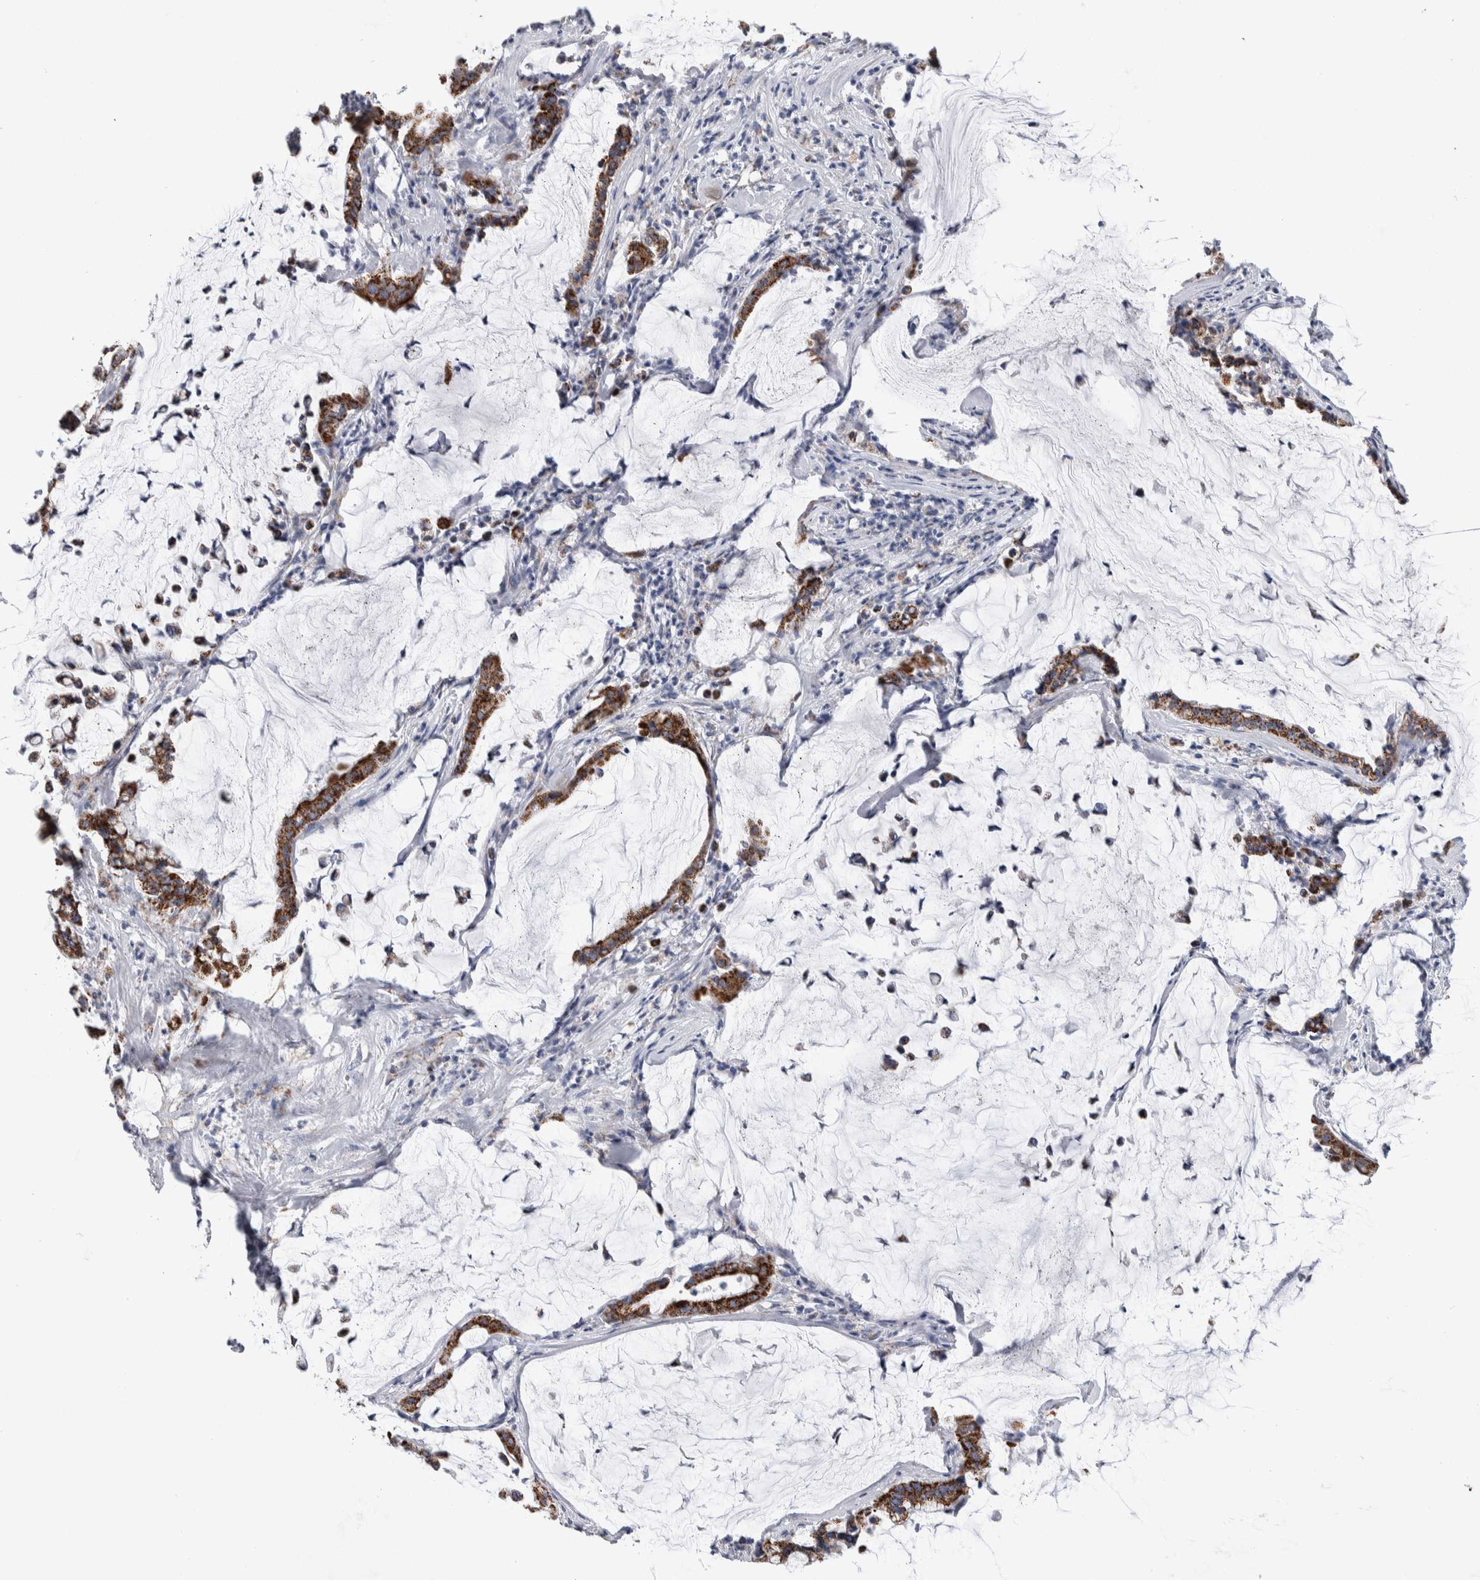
{"staining": {"intensity": "strong", "quantity": ">75%", "location": "cytoplasmic/membranous"}, "tissue": "pancreatic cancer", "cell_type": "Tumor cells", "image_type": "cancer", "snomed": [{"axis": "morphology", "description": "Adenocarcinoma, NOS"}, {"axis": "topography", "description": "Pancreas"}], "caption": "Pancreatic adenocarcinoma stained for a protein (brown) demonstrates strong cytoplasmic/membranous positive positivity in approximately >75% of tumor cells.", "gene": "ETFA", "patient": {"sex": "male", "age": 41}}